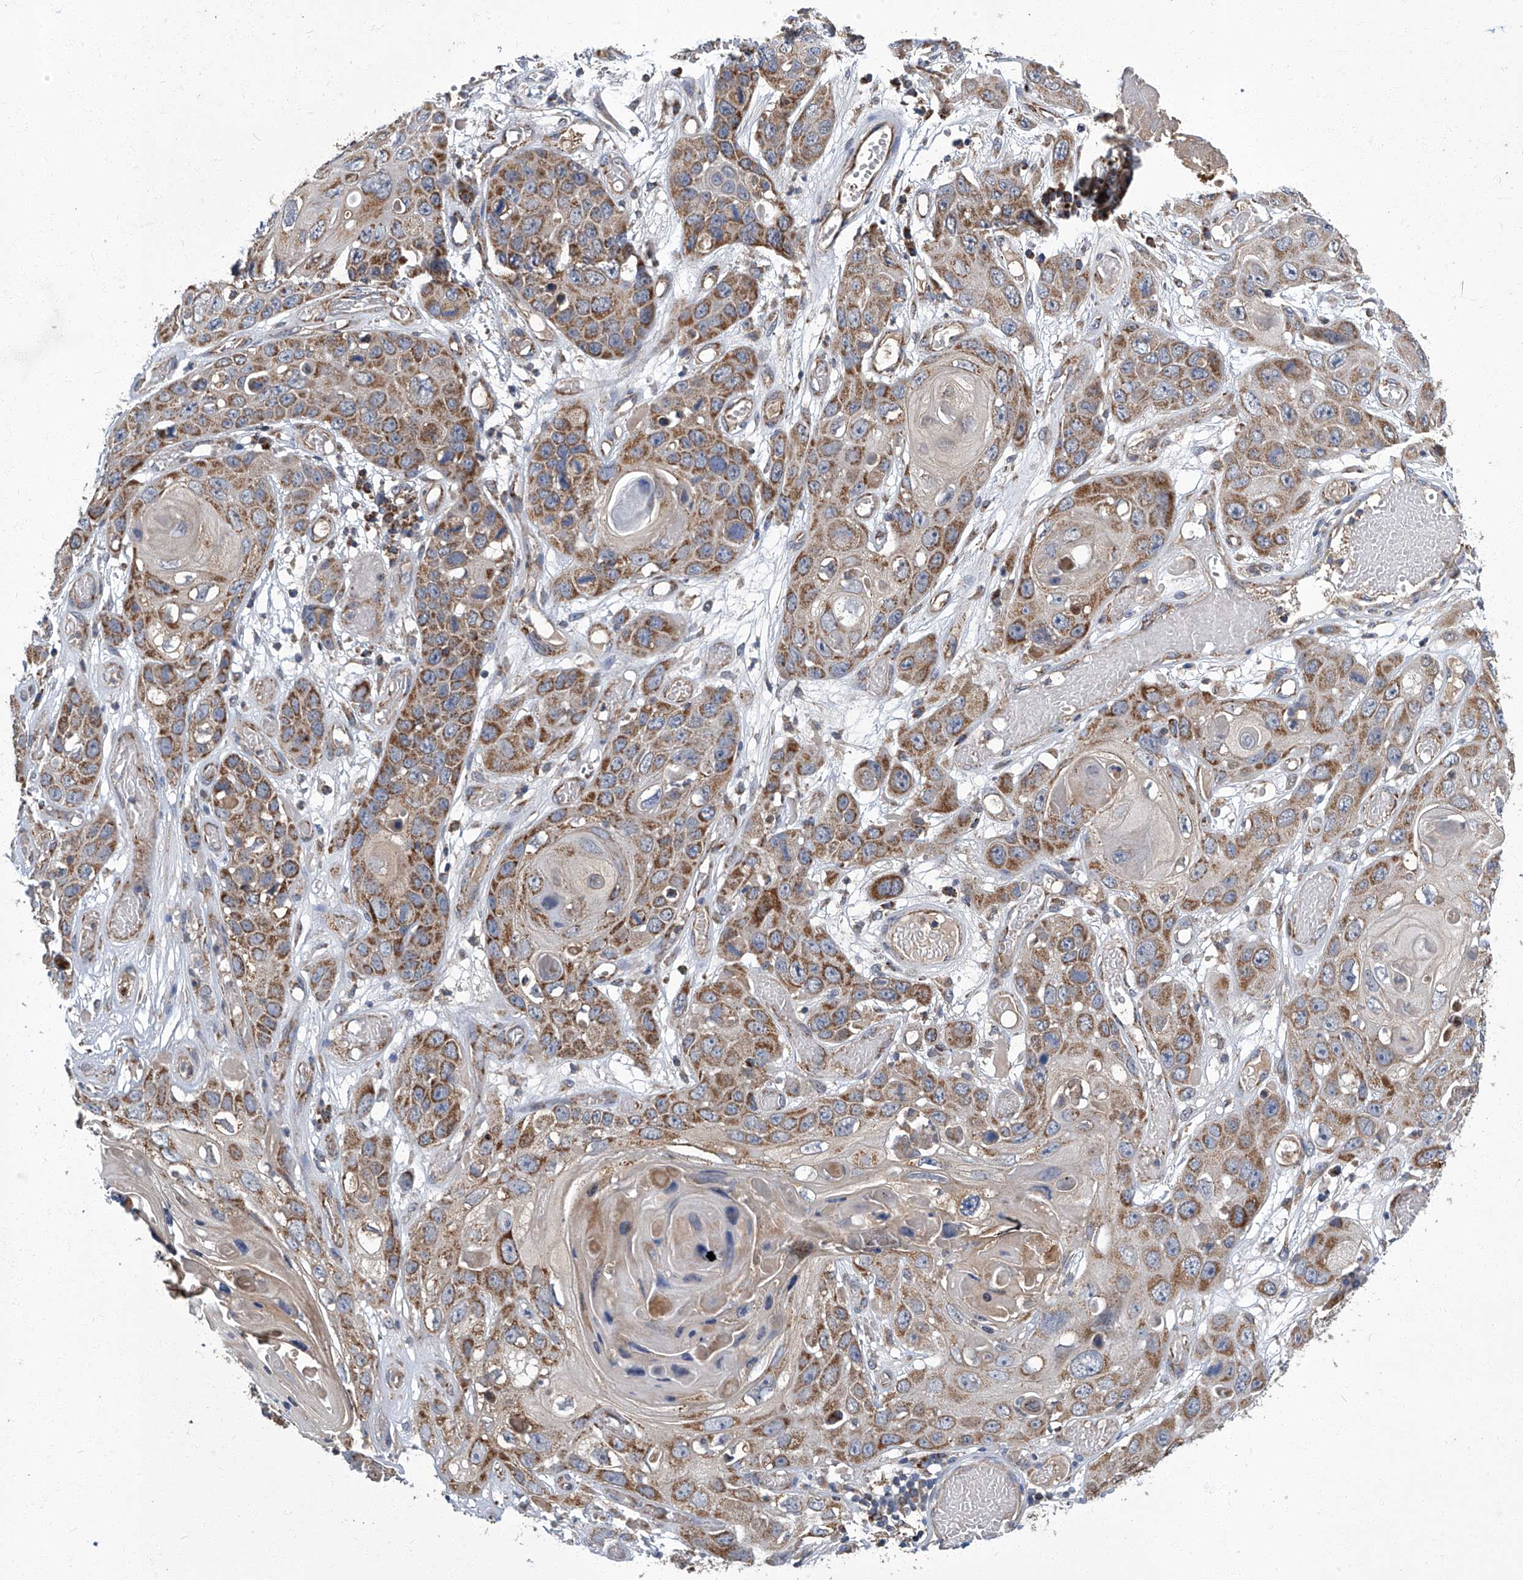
{"staining": {"intensity": "moderate", "quantity": ">75%", "location": "cytoplasmic/membranous"}, "tissue": "skin cancer", "cell_type": "Tumor cells", "image_type": "cancer", "snomed": [{"axis": "morphology", "description": "Squamous cell carcinoma, NOS"}, {"axis": "topography", "description": "Skin"}], "caption": "Immunohistochemistry (IHC) micrograph of neoplastic tissue: skin squamous cell carcinoma stained using immunohistochemistry (IHC) displays medium levels of moderate protein expression localized specifically in the cytoplasmic/membranous of tumor cells, appearing as a cytoplasmic/membranous brown color.", "gene": "TNFRSF13B", "patient": {"sex": "male", "age": 55}}